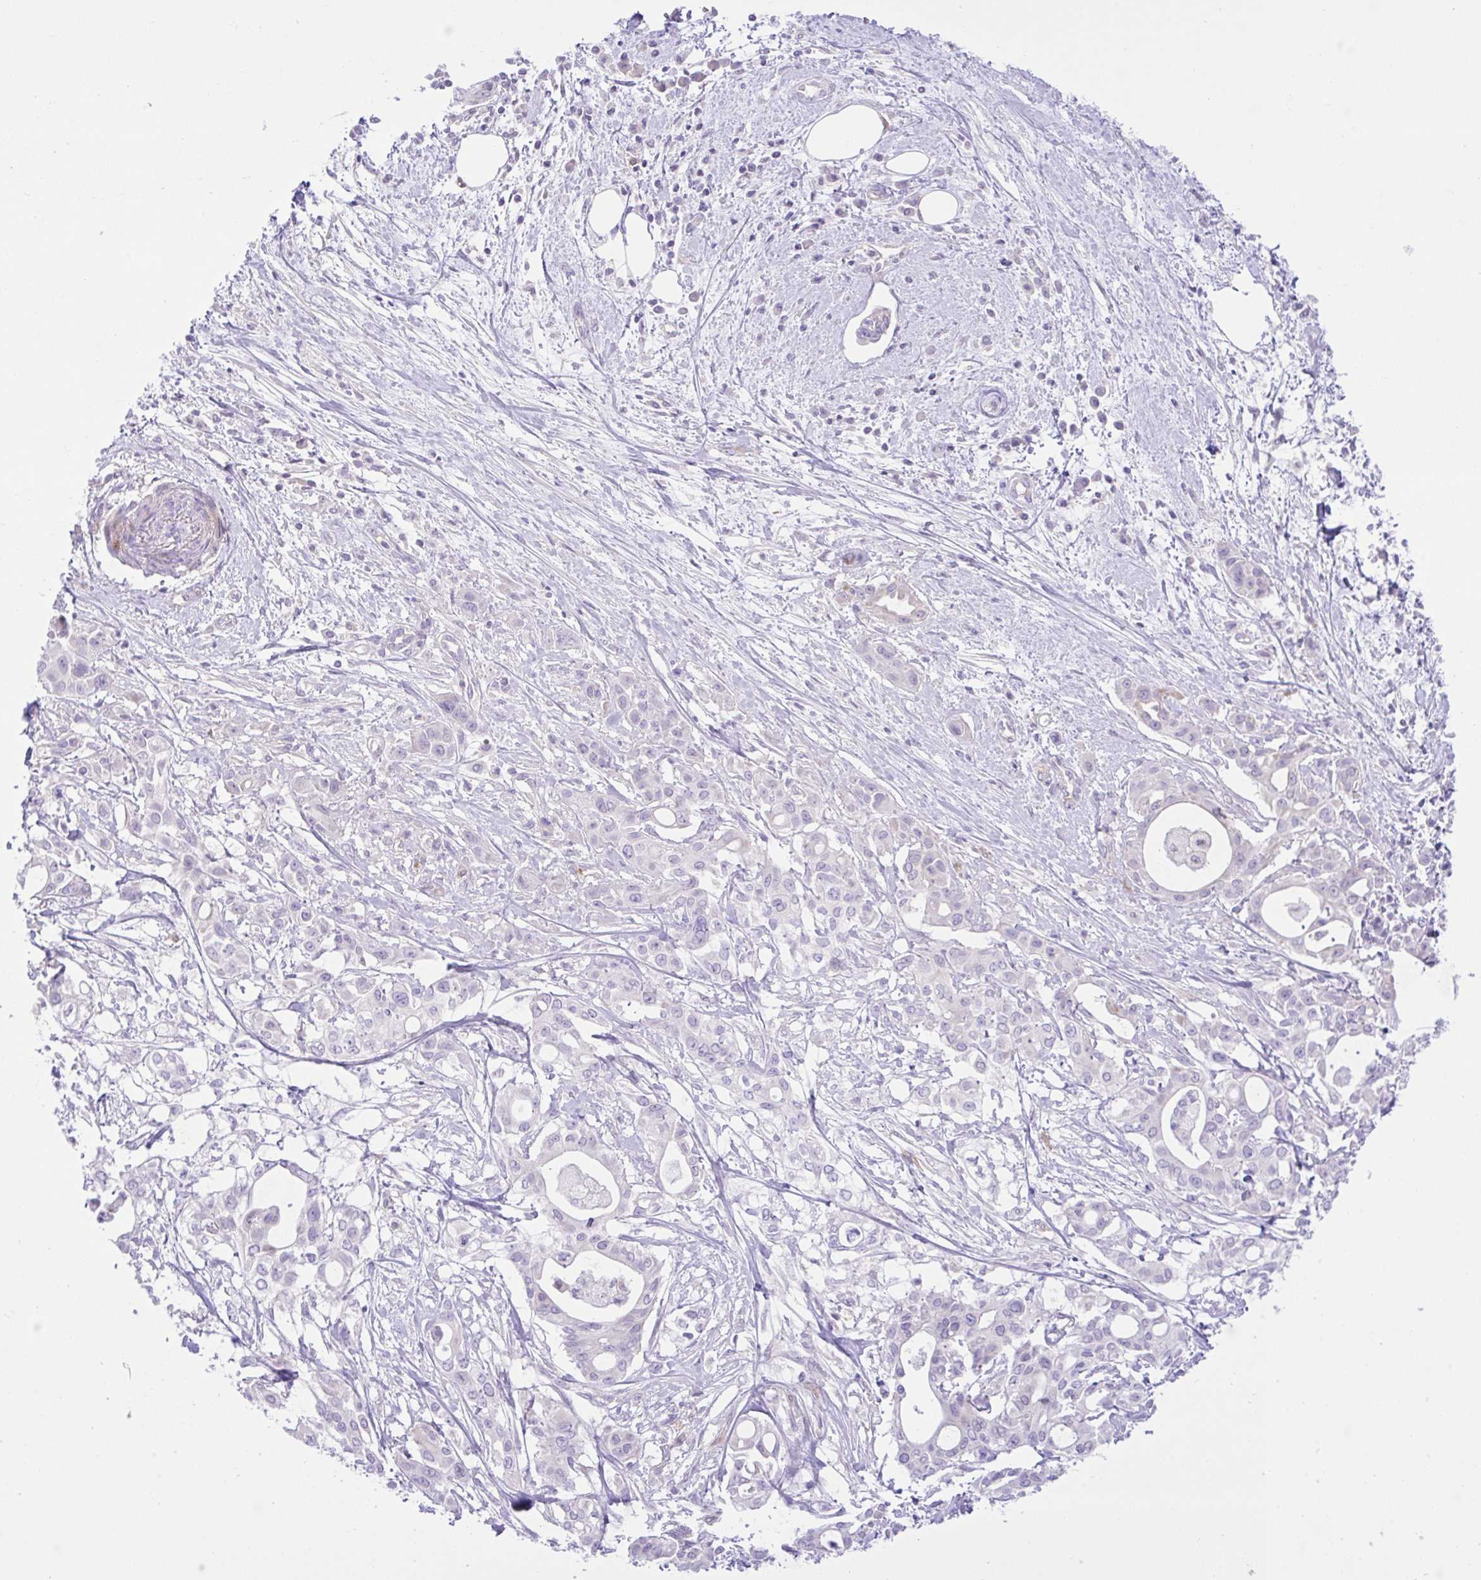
{"staining": {"intensity": "negative", "quantity": "none", "location": "none"}, "tissue": "pancreatic cancer", "cell_type": "Tumor cells", "image_type": "cancer", "snomed": [{"axis": "morphology", "description": "Adenocarcinoma, NOS"}, {"axis": "topography", "description": "Pancreas"}], "caption": "Pancreatic cancer was stained to show a protein in brown. There is no significant positivity in tumor cells. Brightfield microscopy of IHC stained with DAB (brown) and hematoxylin (blue), captured at high magnification.", "gene": "ZNF101", "patient": {"sex": "female", "age": 68}}